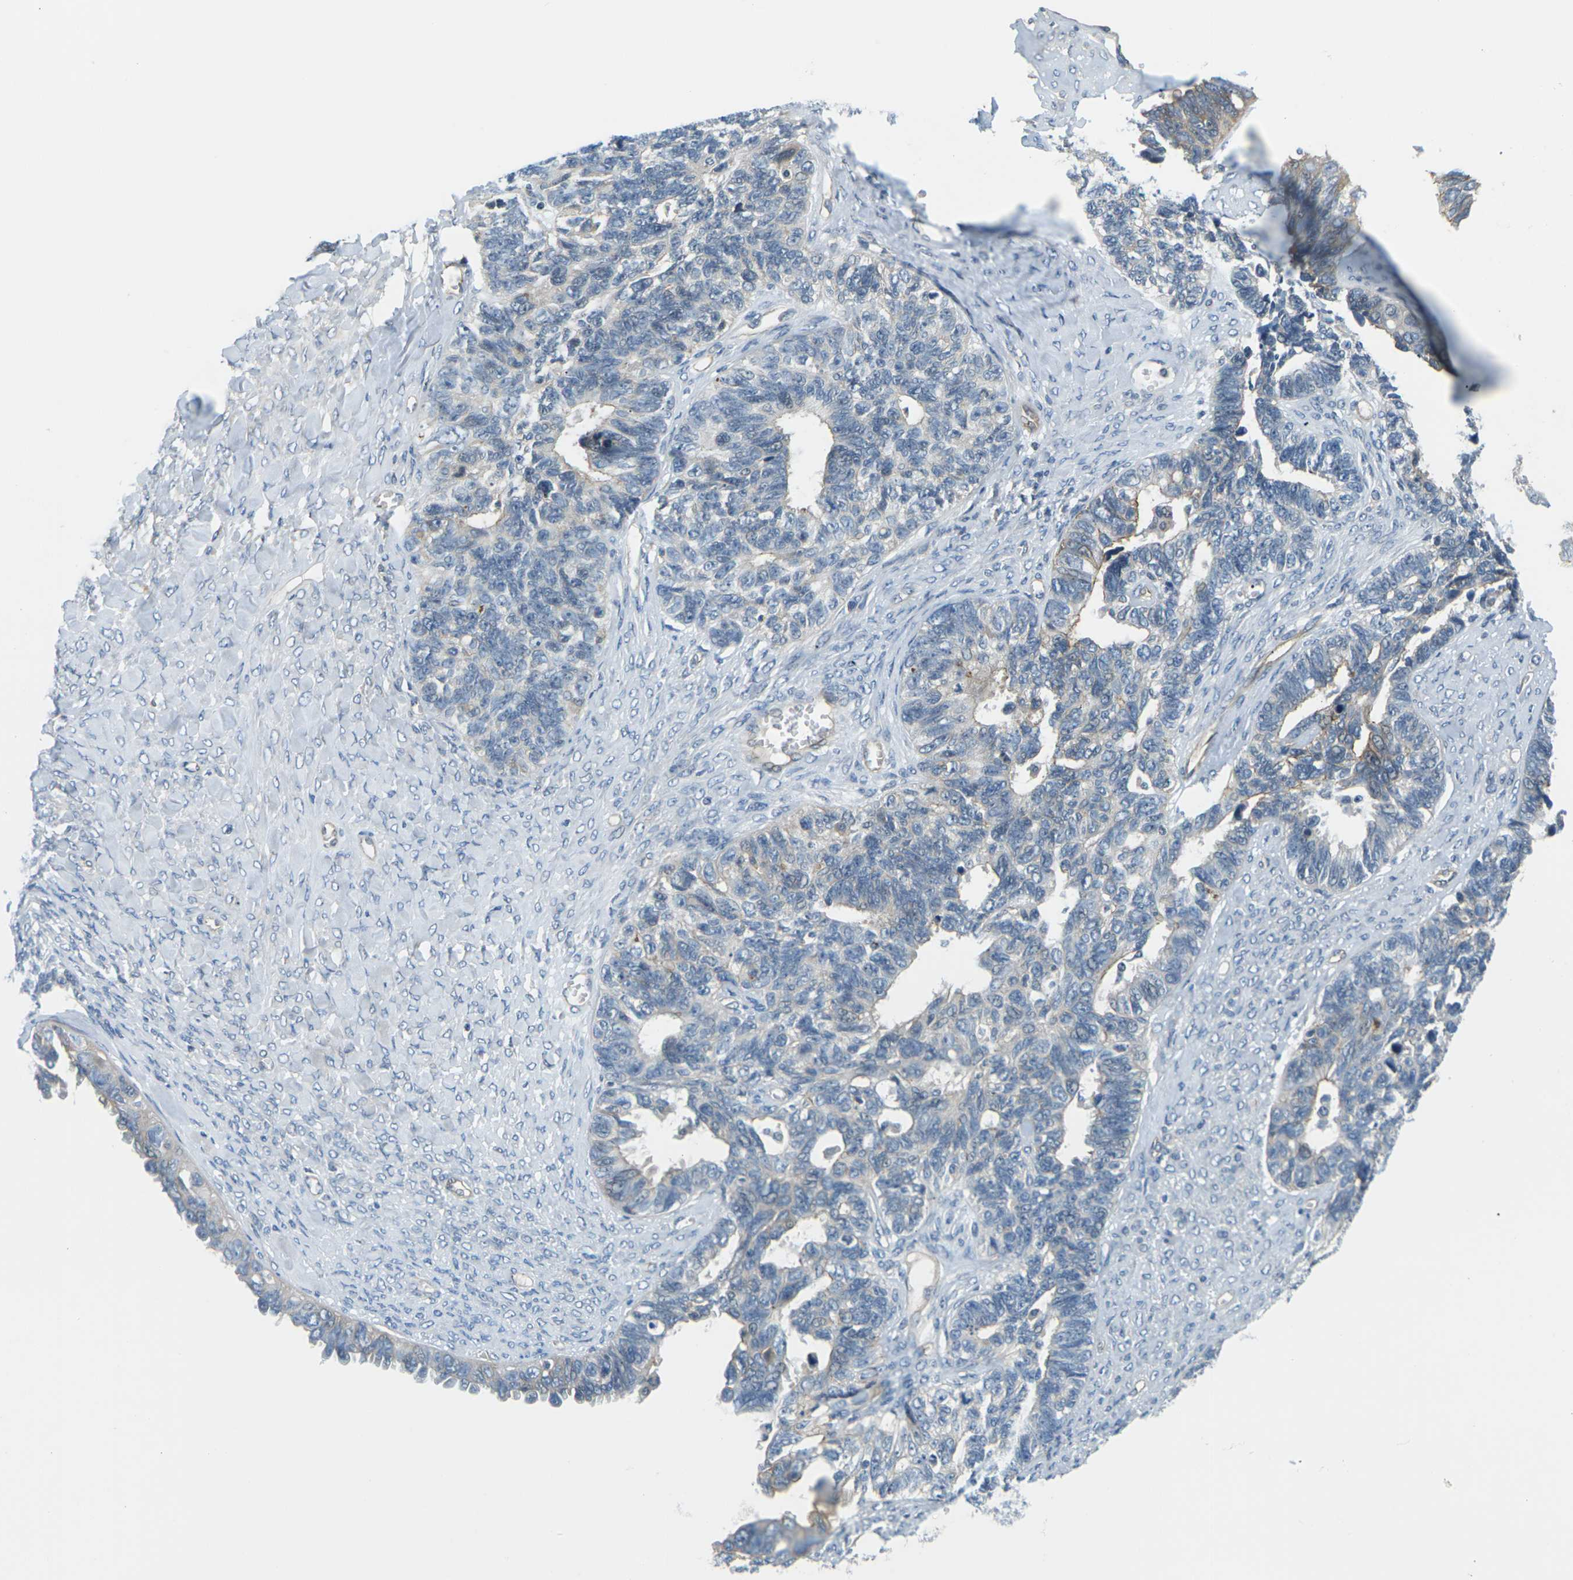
{"staining": {"intensity": "moderate", "quantity": "<25%", "location": "cytoplasmic/membranous"}, "tissue": "ovarian cancer", "cell_type": "Tumor cells", "image_type": "cancer", "snomed": [{"axis": "morphology", "description": "Cystadenocarcinoma, serous, NOS"}, {"axis": "topography", "description": "Ovary"}], "caption": "An IHC histopathology image of neoplastic tissue is shown. Protein staining in brown highlights moderate cytoplasmic/membranous positivity in serous cystadenocarcinoma (ovarian) within tumor cells.", "gene": "SLC13A3", "patient": {"sex": "female", "age": 79}}